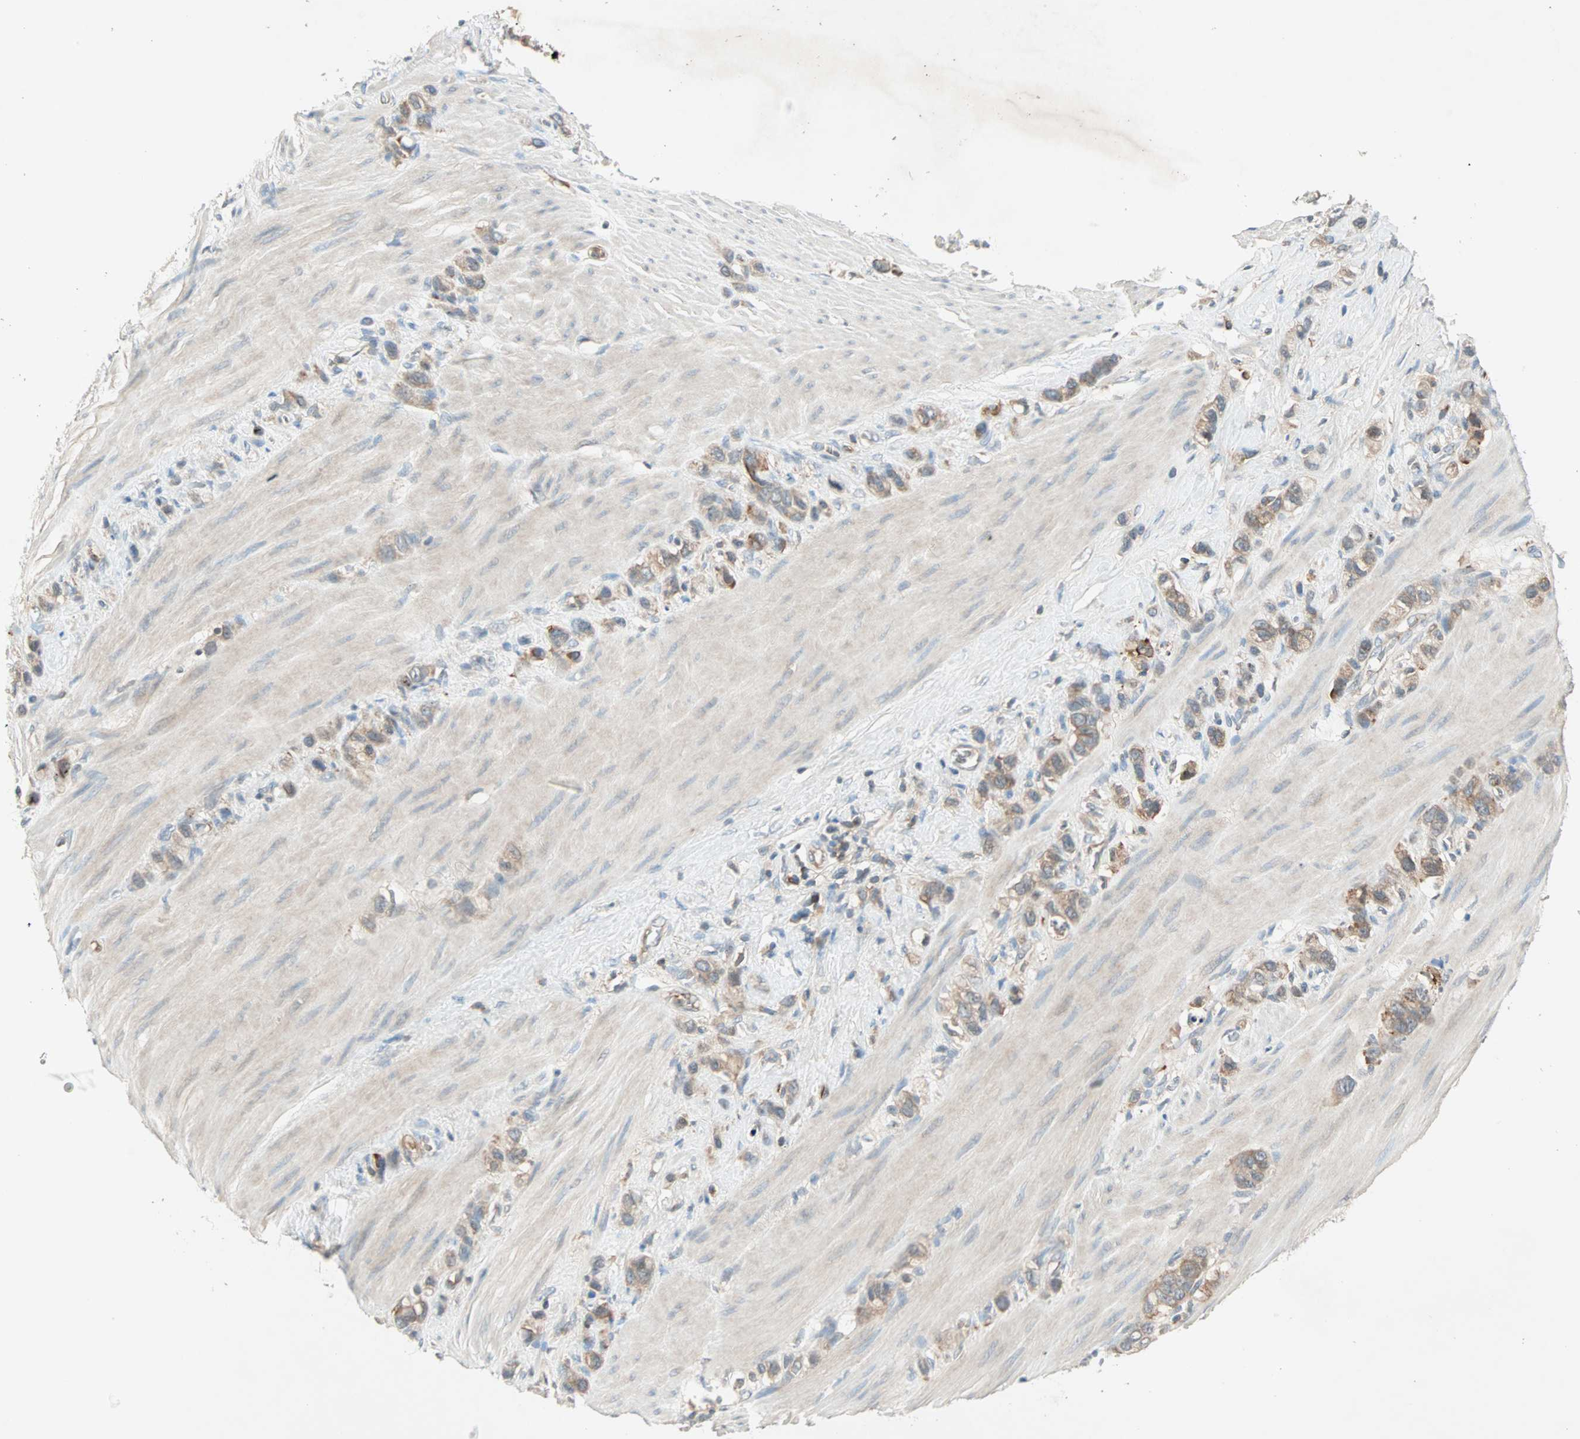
{"staining": {"intensity": "moderate", "quantity": ">75%", "location": "cytoplasmic/membranous"}, "tissue": "stomach cancer", "cell_type": "Tumor cells", "image_type": "cancer", "snomed": [{"axis": "morphology", "description": "Normal tissue, NOS"}, {"axis": "morphology", "description": "Adenocarcinoma, NOS"}, {"axis": "morphology", "description": "Adenocarcinoma, High grade"}, {"axis": "topography", "description": "Stomach, upper"}, {"axis": "topography", "description": "Stomach"}], "caption": "This micrograph reveals immunohistochemistry (IHC) staining of human stomach cancer (high-grade adenocarcinoma), with medium moderate cytoplasmic/membranous expression in approximately >75% of tumor cells.", "gene": "TEC", "patient": {"sex": "female", "age": 65}}